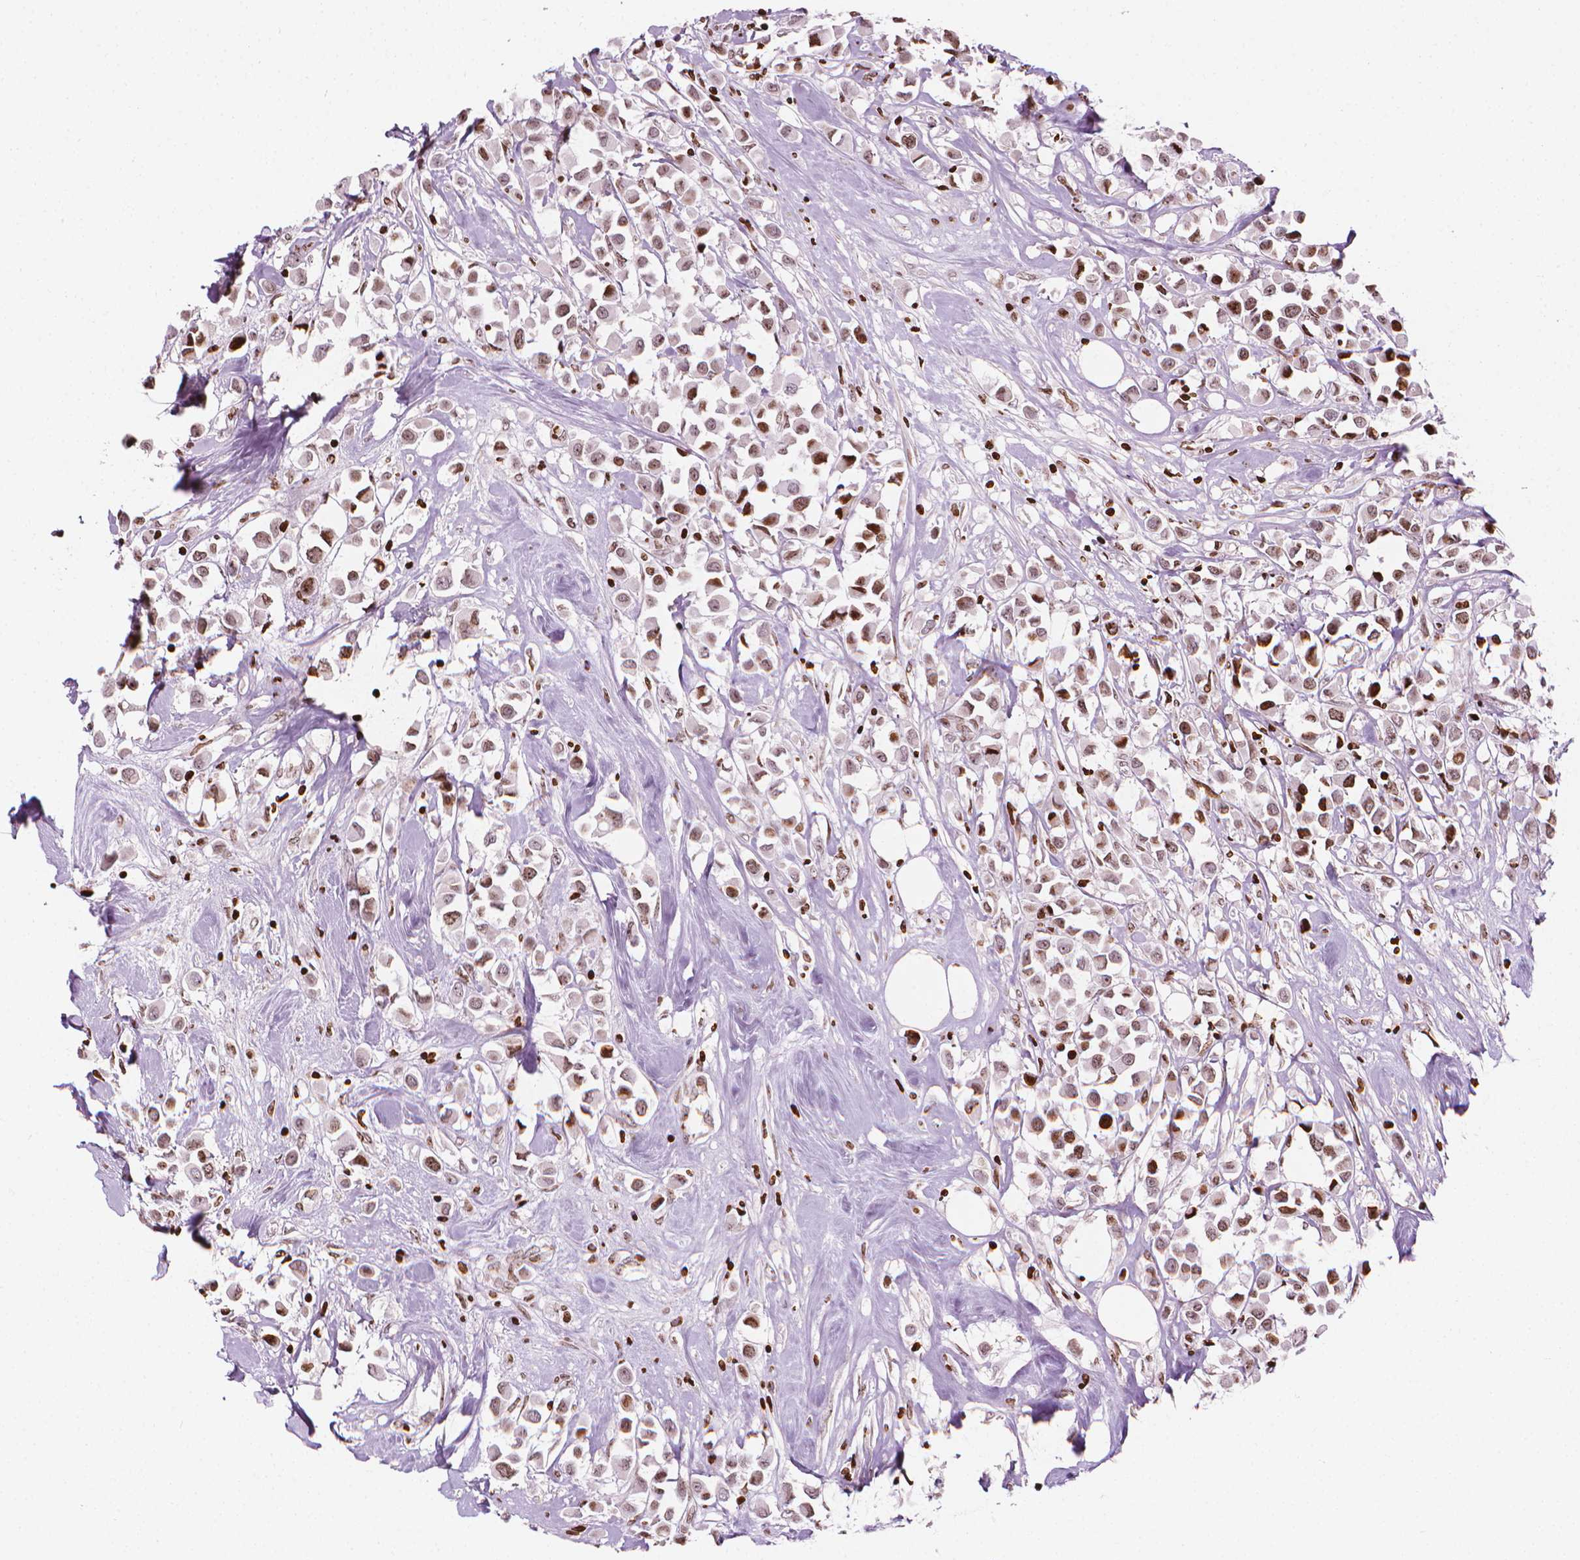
{"staining": {"intensity": "moderate", "quantity": ">75%", "location": "nuclear"}, "tissue": "breast cancer", "cell_type": "Tumor cells", "image_type": "cancer", "snomed": [{"axis": "morphology", "description": "Duct carcinoma"}, {"axis": "topography", "description": "Breast"}], "caption": "DAB immunohistochemical staining of human invasive ductal carcinoma (breast) reveals moderate nuclear protein staining in about >75% of tumor cells.", "gene": "PIP4K2A", "patient": {"sex": "female", "age": 61}}